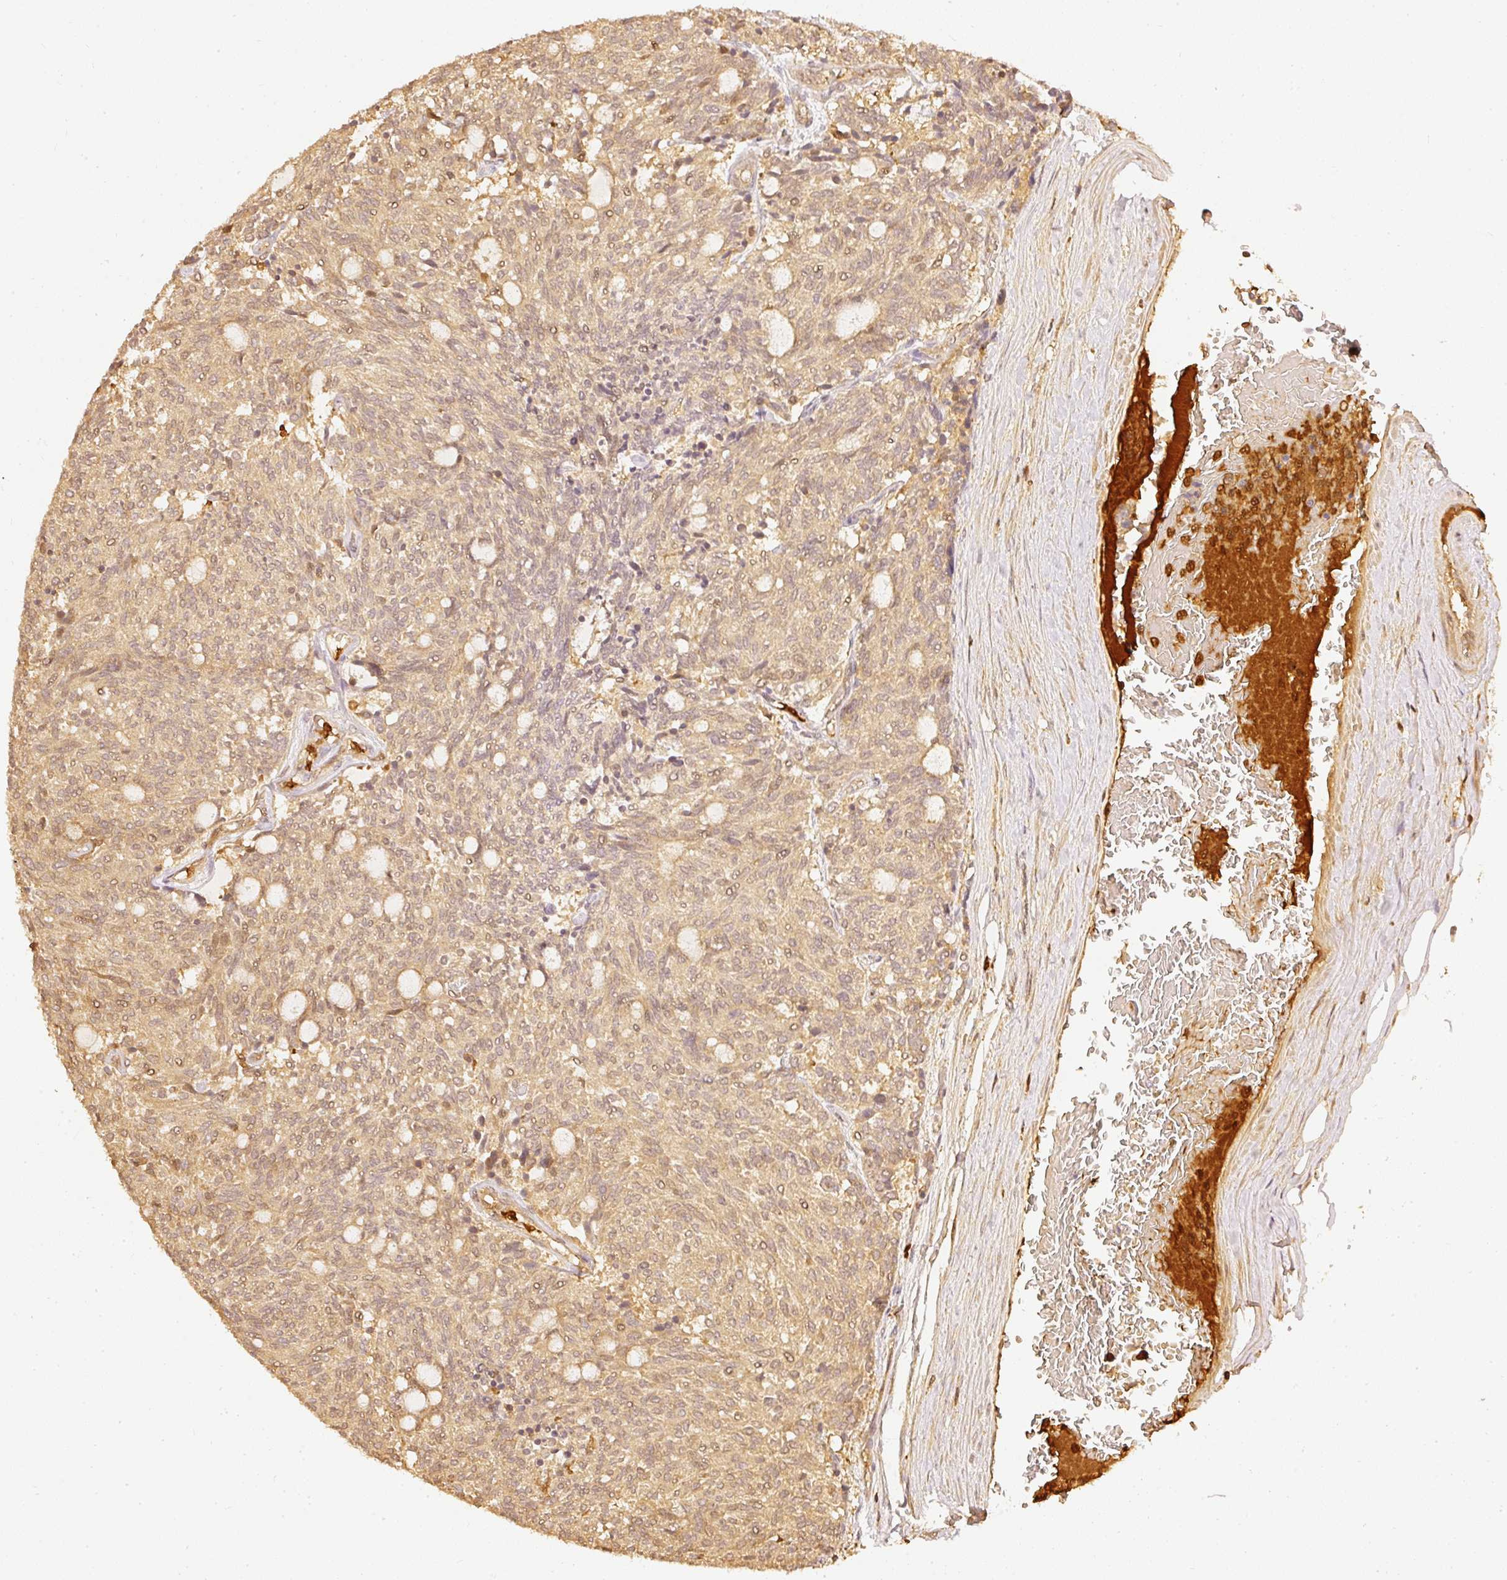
{"staining": {"intensity": "weak", "quantity": ">75%", "location": "cytoplasmic/membranous,nuclear"}, "tissue": "carcinoid", "cell_type": "Tumor cells", "image_type": "cancer", "snomed": [{"axis": "morphology", "description": "Carcinoid, malignant, NOS"}, {"axis": "topography", "description": "Pancreas"}], "caption": "IHC histopathology image of neoplastic tissue: malignant carcinoid stained using immunohistochemistry displays low levels of weak protein expression localized specifically in the cytoplasmic/membranous and nuclear of tumor cells, appearing as a cytoplasmic/membranous and nuclear brown color.", "gene": "PFN1", "patient": {"sex": "female", "age": 54}}